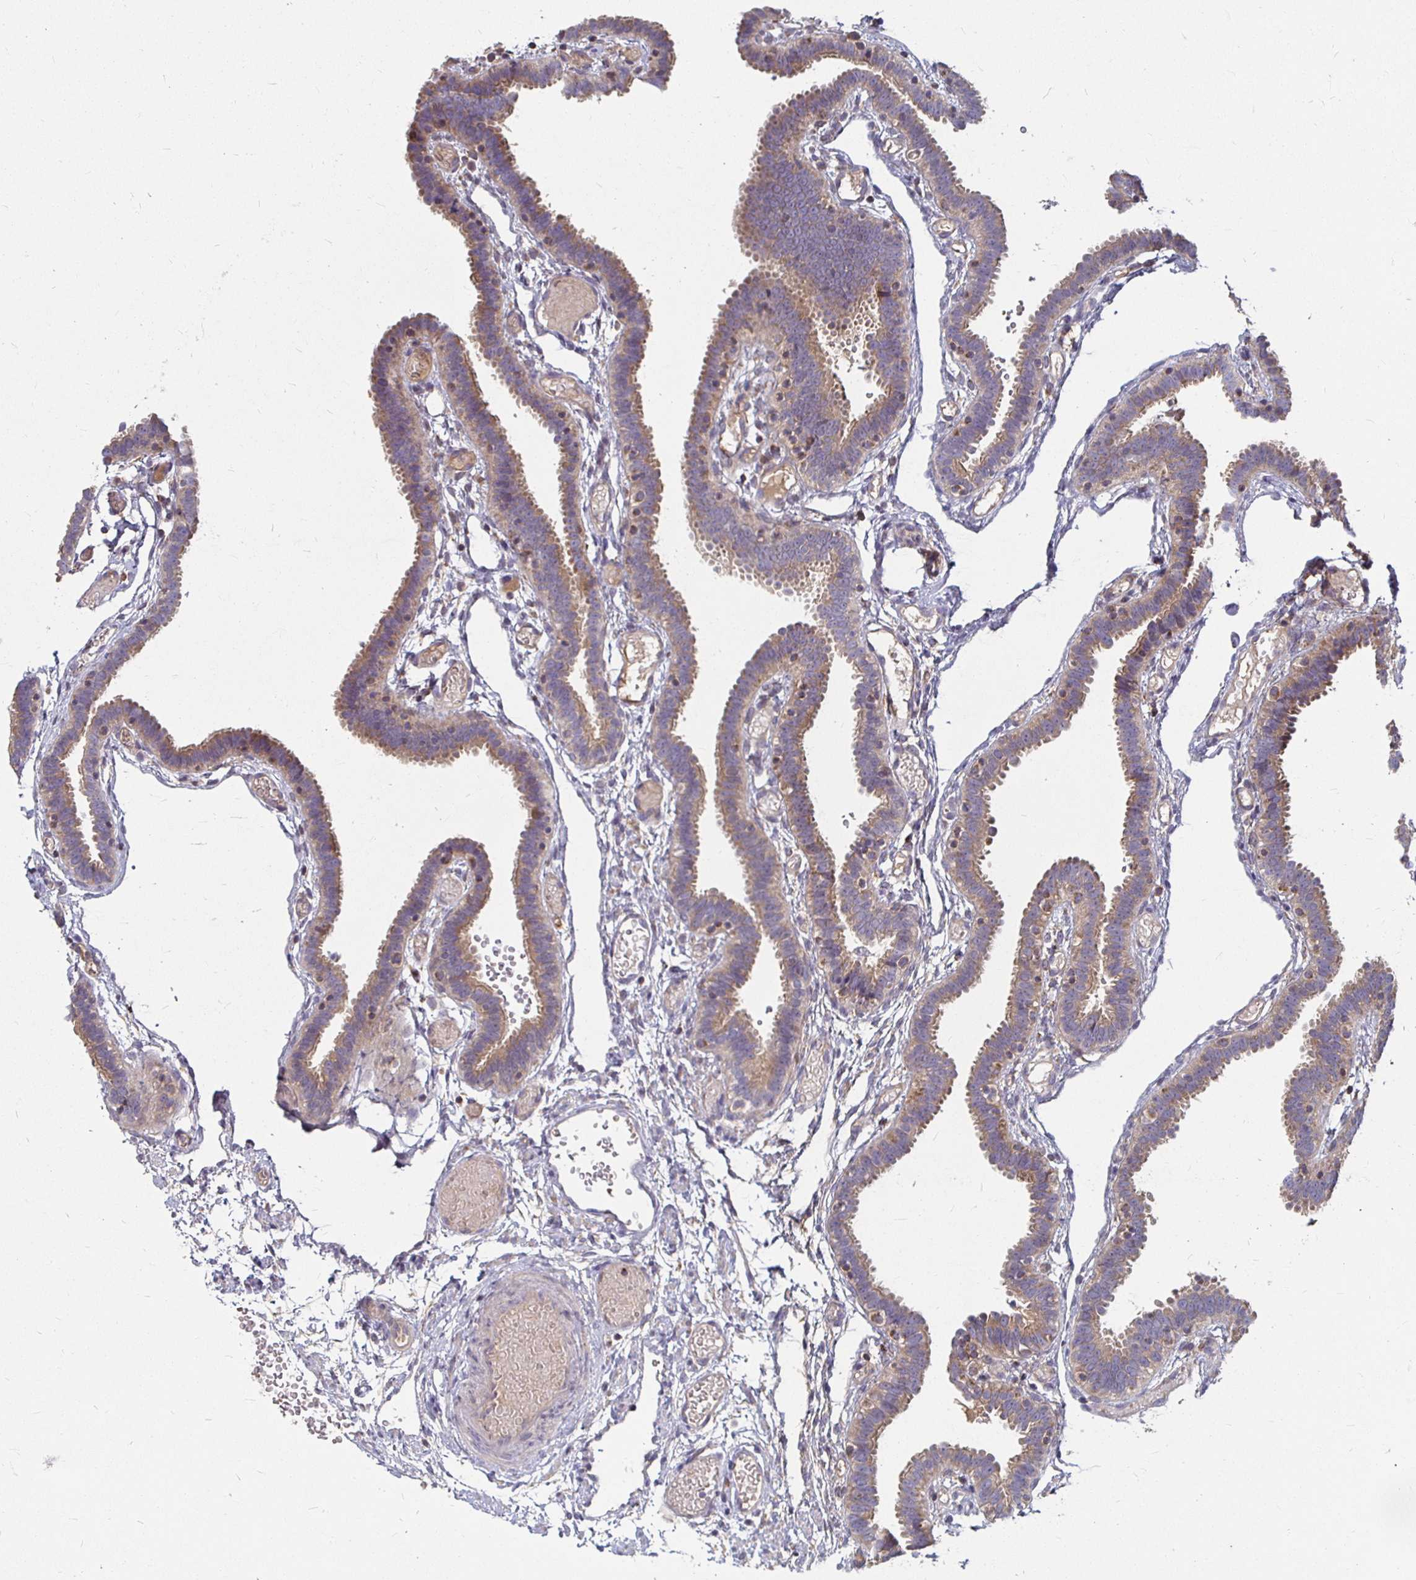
{"staining": {"intensity": "weak", "quantity": "25%-75%", "location": "cytoplasmic/membranous"}, "tissue": "fallopian tube", "cell_type": "Glandular cells", "image_type": "normal", "snomed": [{"axis": "morphology", "description": "Normal tissue, NOS"}, {"axis": "topography", "description": "Fallopian tube"}], "caption": "Brown immunohistochemical staining in benign human fallopian tube displays weak cytoplasmic/membranous staining in about 25%-75% of glandular cells. (IHC, brightfield microscopy, high magnification).", "gene": "RNF144B", "patient": {"sex": "female", "age": 37}}